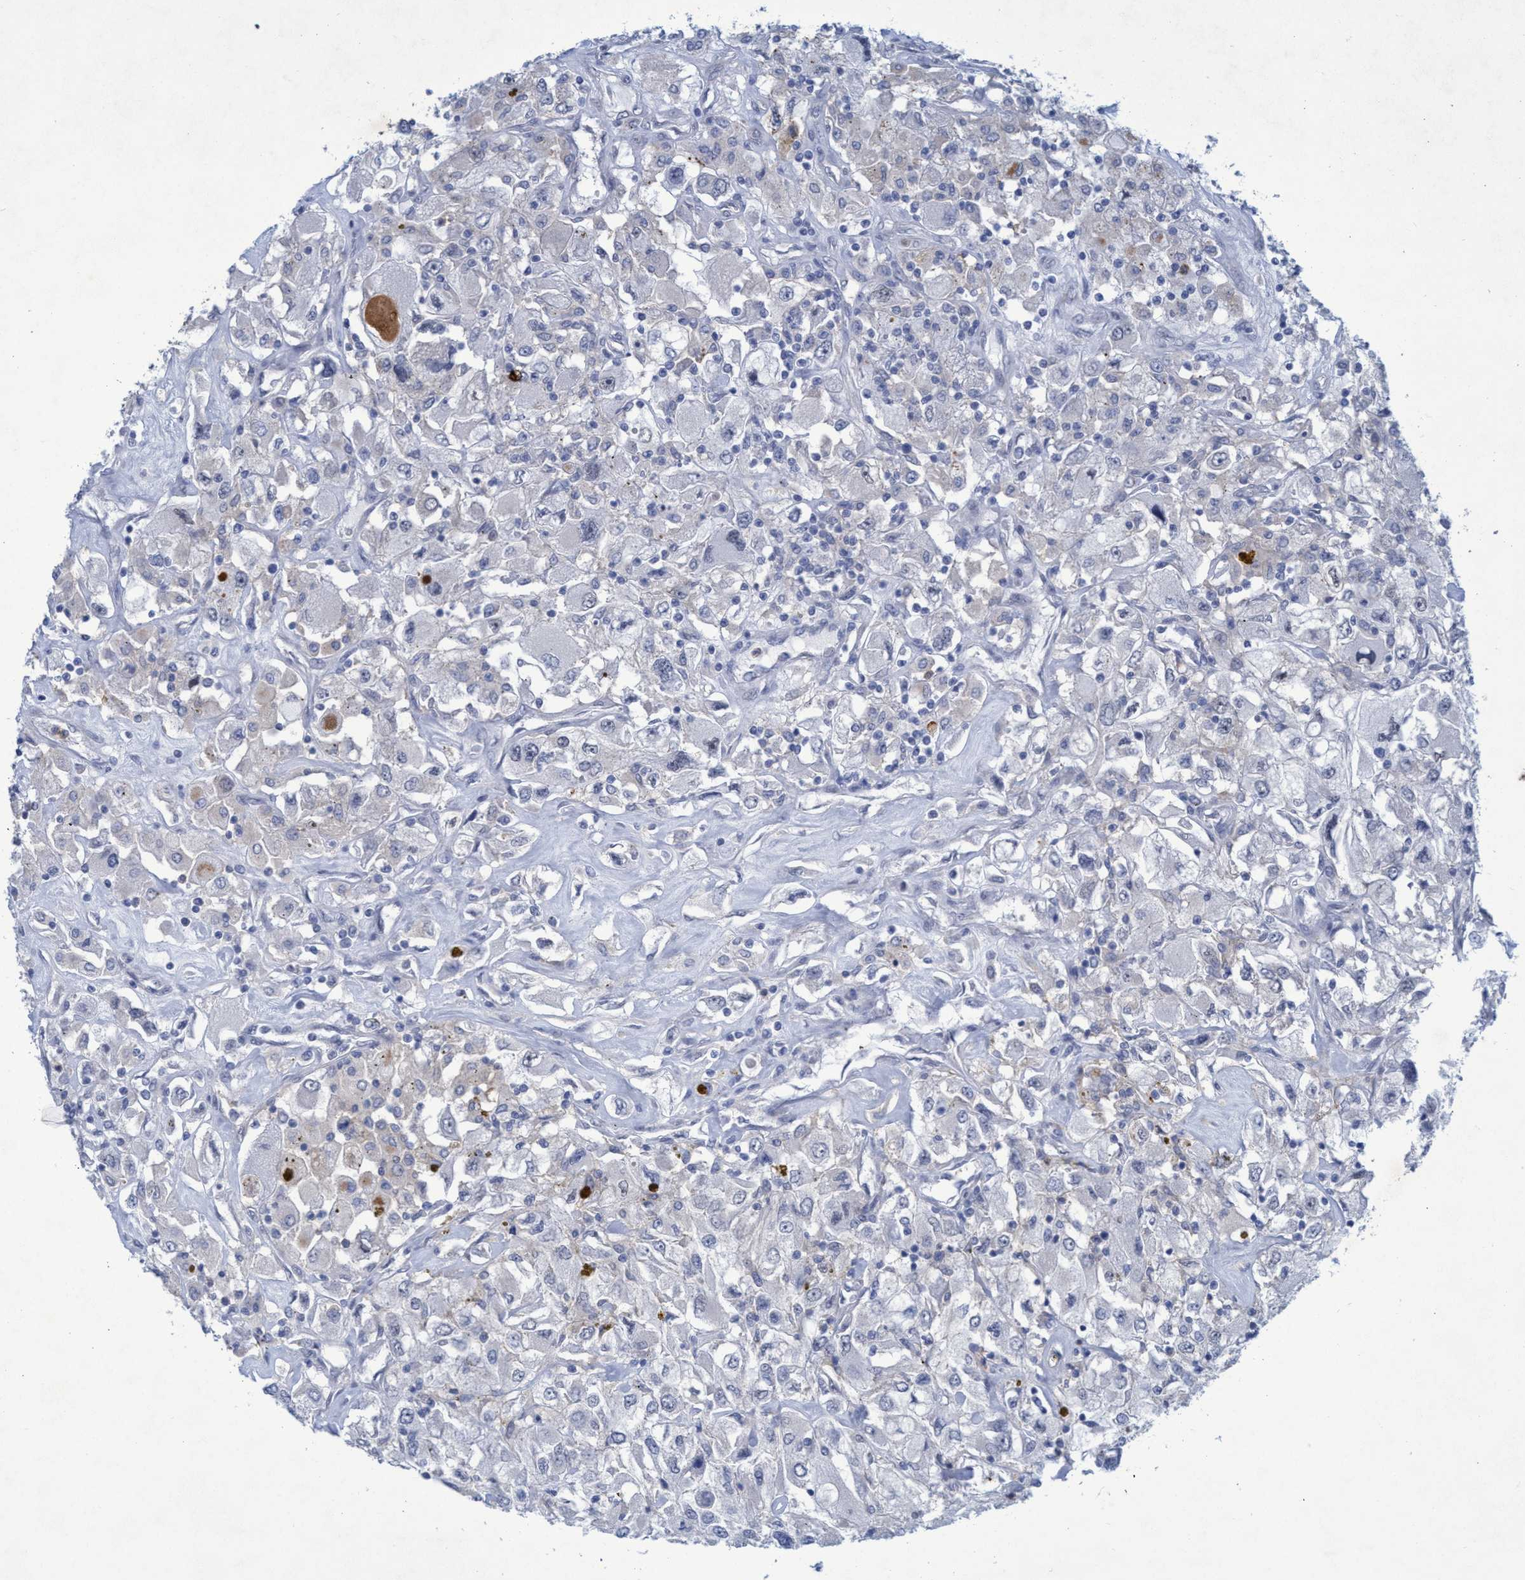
{"staining": {"intensity": "negative", "quantity": "none", "location": "none"}, "tissue": "renal cancer", "cell_type": "Tumor cells", "image_type": "cancer", "snomed": [{"axis": "morphology", "description": "Adenocarcinoma, NOS"}, {"axis": "topography", "description": "Kidney"}], "caption": "Image shows no protein staining in tumor cells of renal cancer tissue.", "gene": "SLC43A2", "patient": {"sex": "female", "age": 52}}